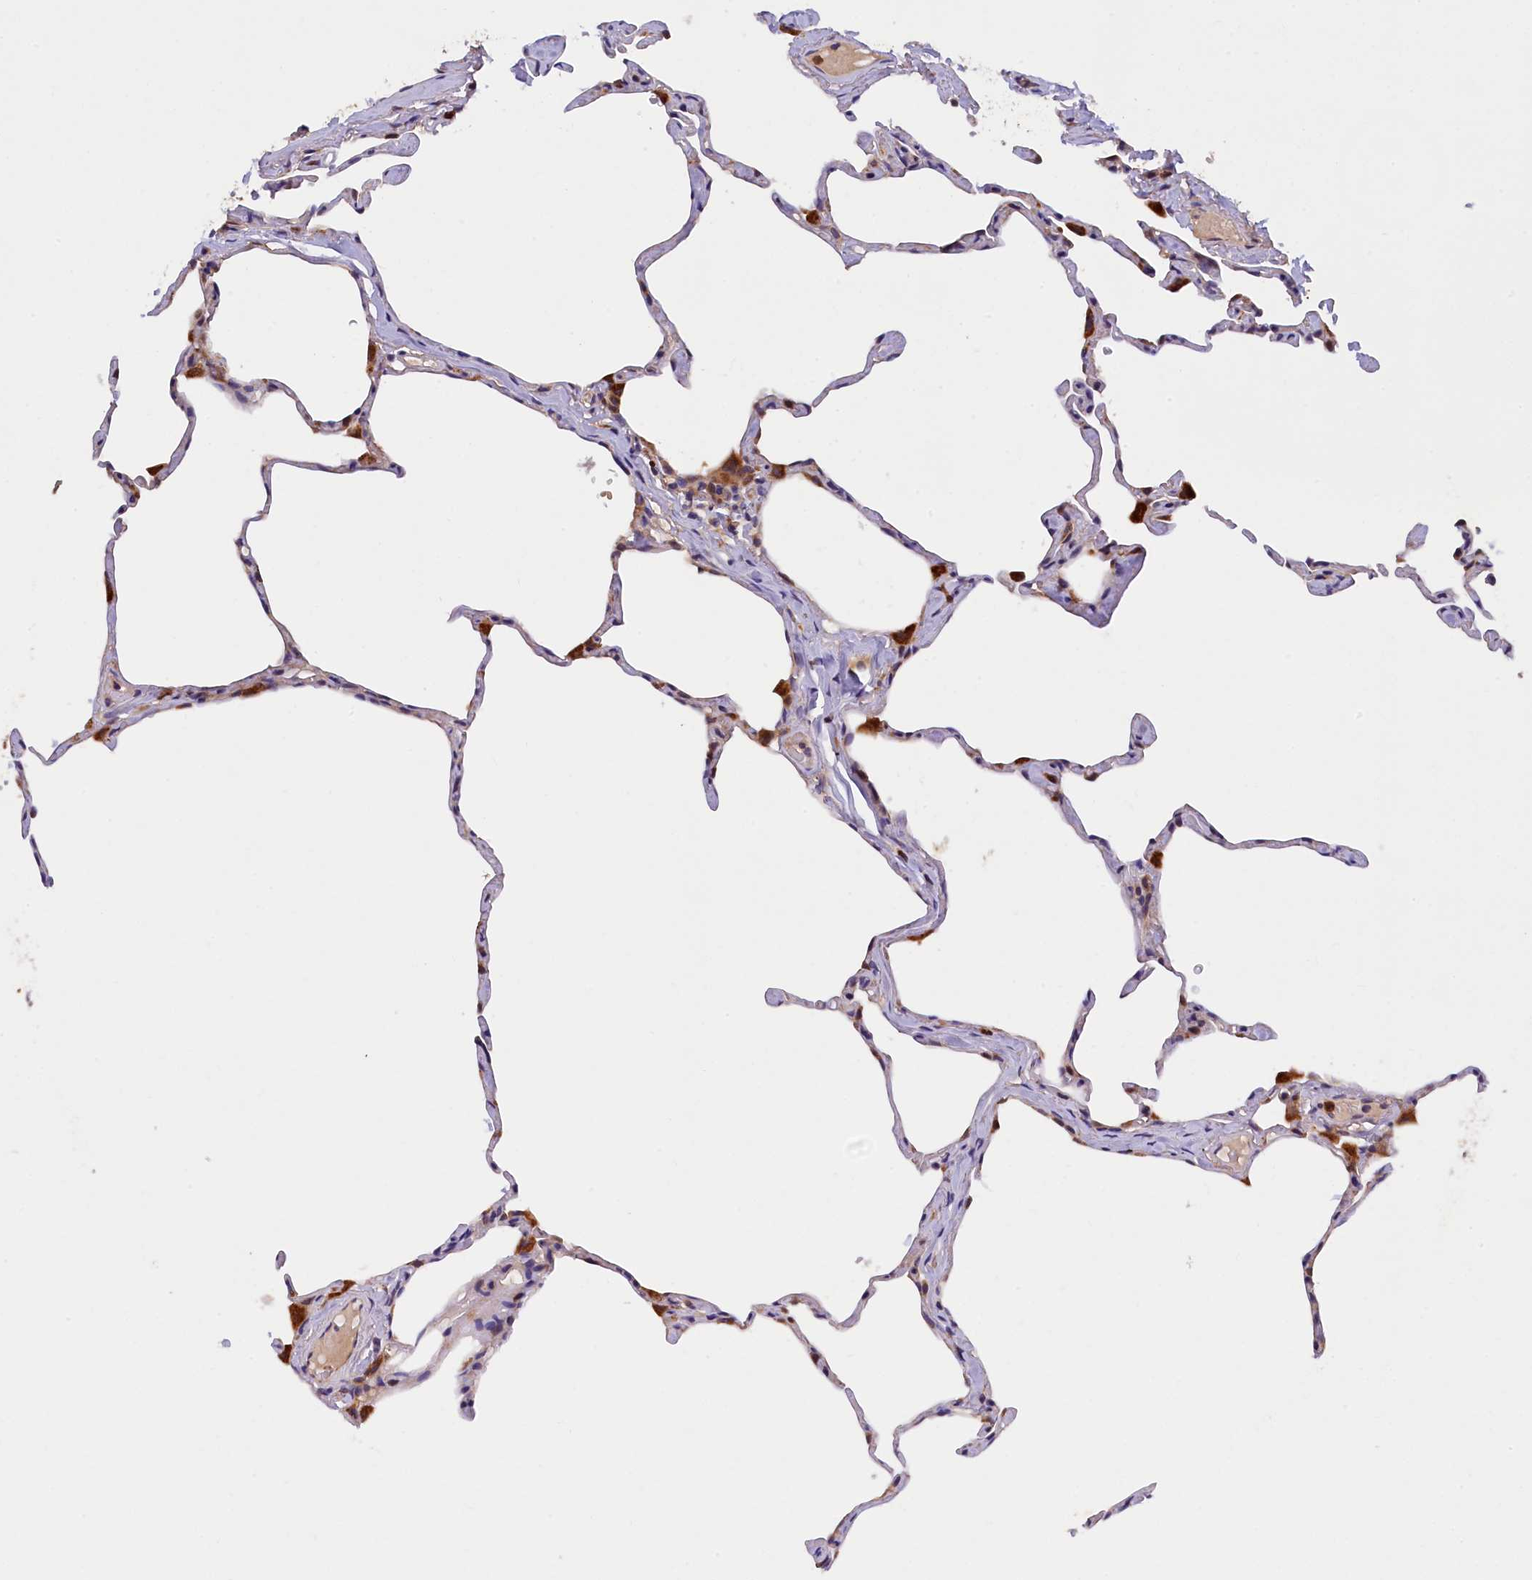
{"staining": {"intensity": "moderate", "quantity": "25%-75%", "location": "cytoplasmic/membranous"}, "tissue": "lung", "cell_type": "Alveolar cells", "image_type": "normal", "snomed": [{"axis": "morphology", "description": "Normal tissue, NOS"}, {"axis": "topography", "description": "Lung"}], "caption": "Lung stained with DAB immunohistochemistry exhibits medium levels of moderate cytoplasmic/membranous positivity in about 25%-75% of alveolar cells.", "gene": "NAIP", "patient": {"sex": "male", "age": 65}}